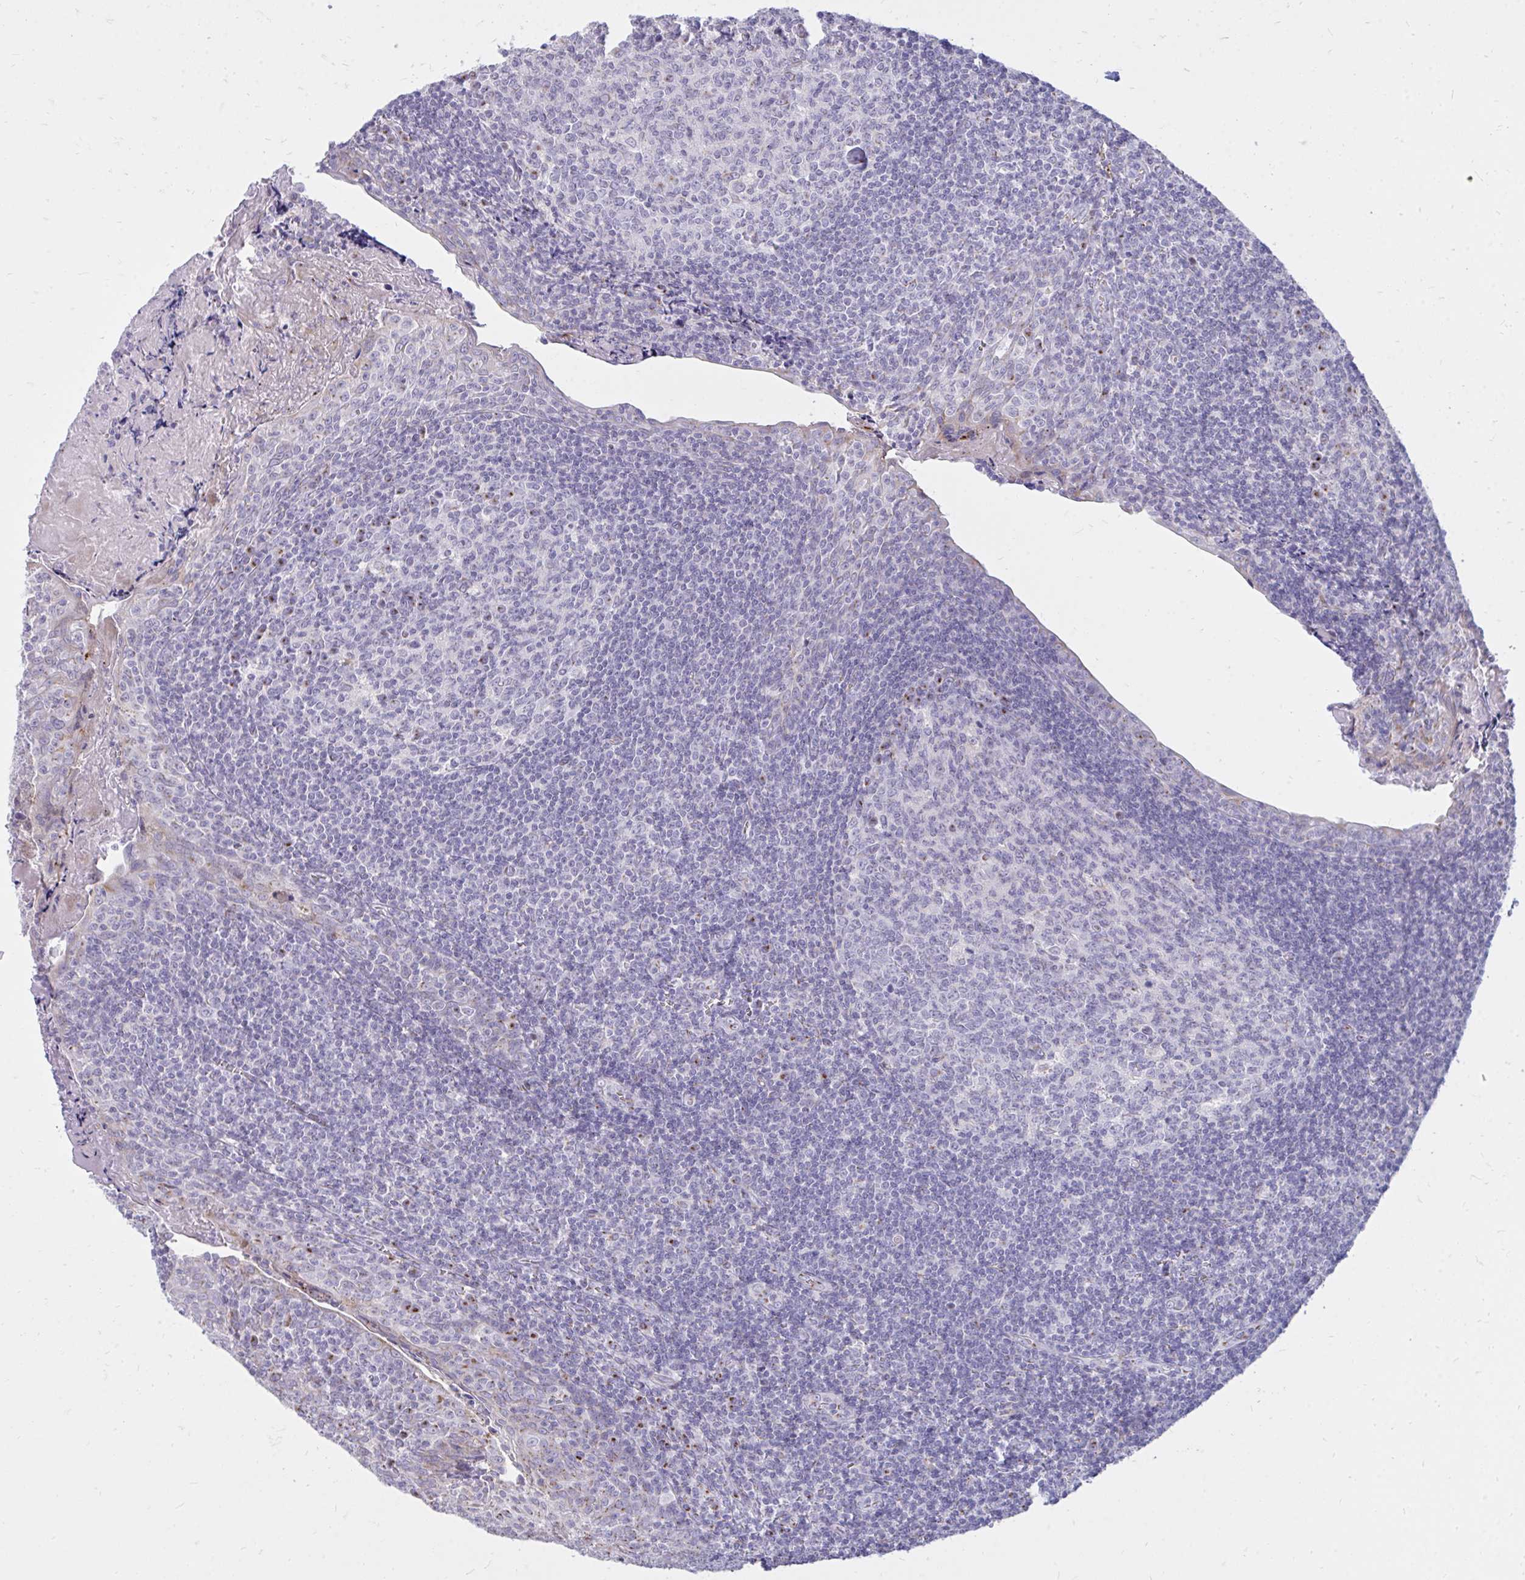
{"staining": {"intensity": "moderate", "quantity": "25%-75%", "location": "cytoplasmic/membranous"}, "tissue": "tonsil", "cell_type": "Germinal center cells", "image_type": "normal", "snomed": [{"axis": "morphology", "description": "Normal tissue, NOS"}, {"axis": "morphology", "description": "Inflammation, NOS"}, {"axis": "topography", "description": "Tonsil"}], "caption": "Protein staining by immunohistochemistry (IHC) exhibits moderate cytoplasmic/membranous positivity in about 25%-75% of germinal center cells in unremarkable tonsil.", "gene": "RAB6A", "patient": {"sex": "female", "age": 31}}